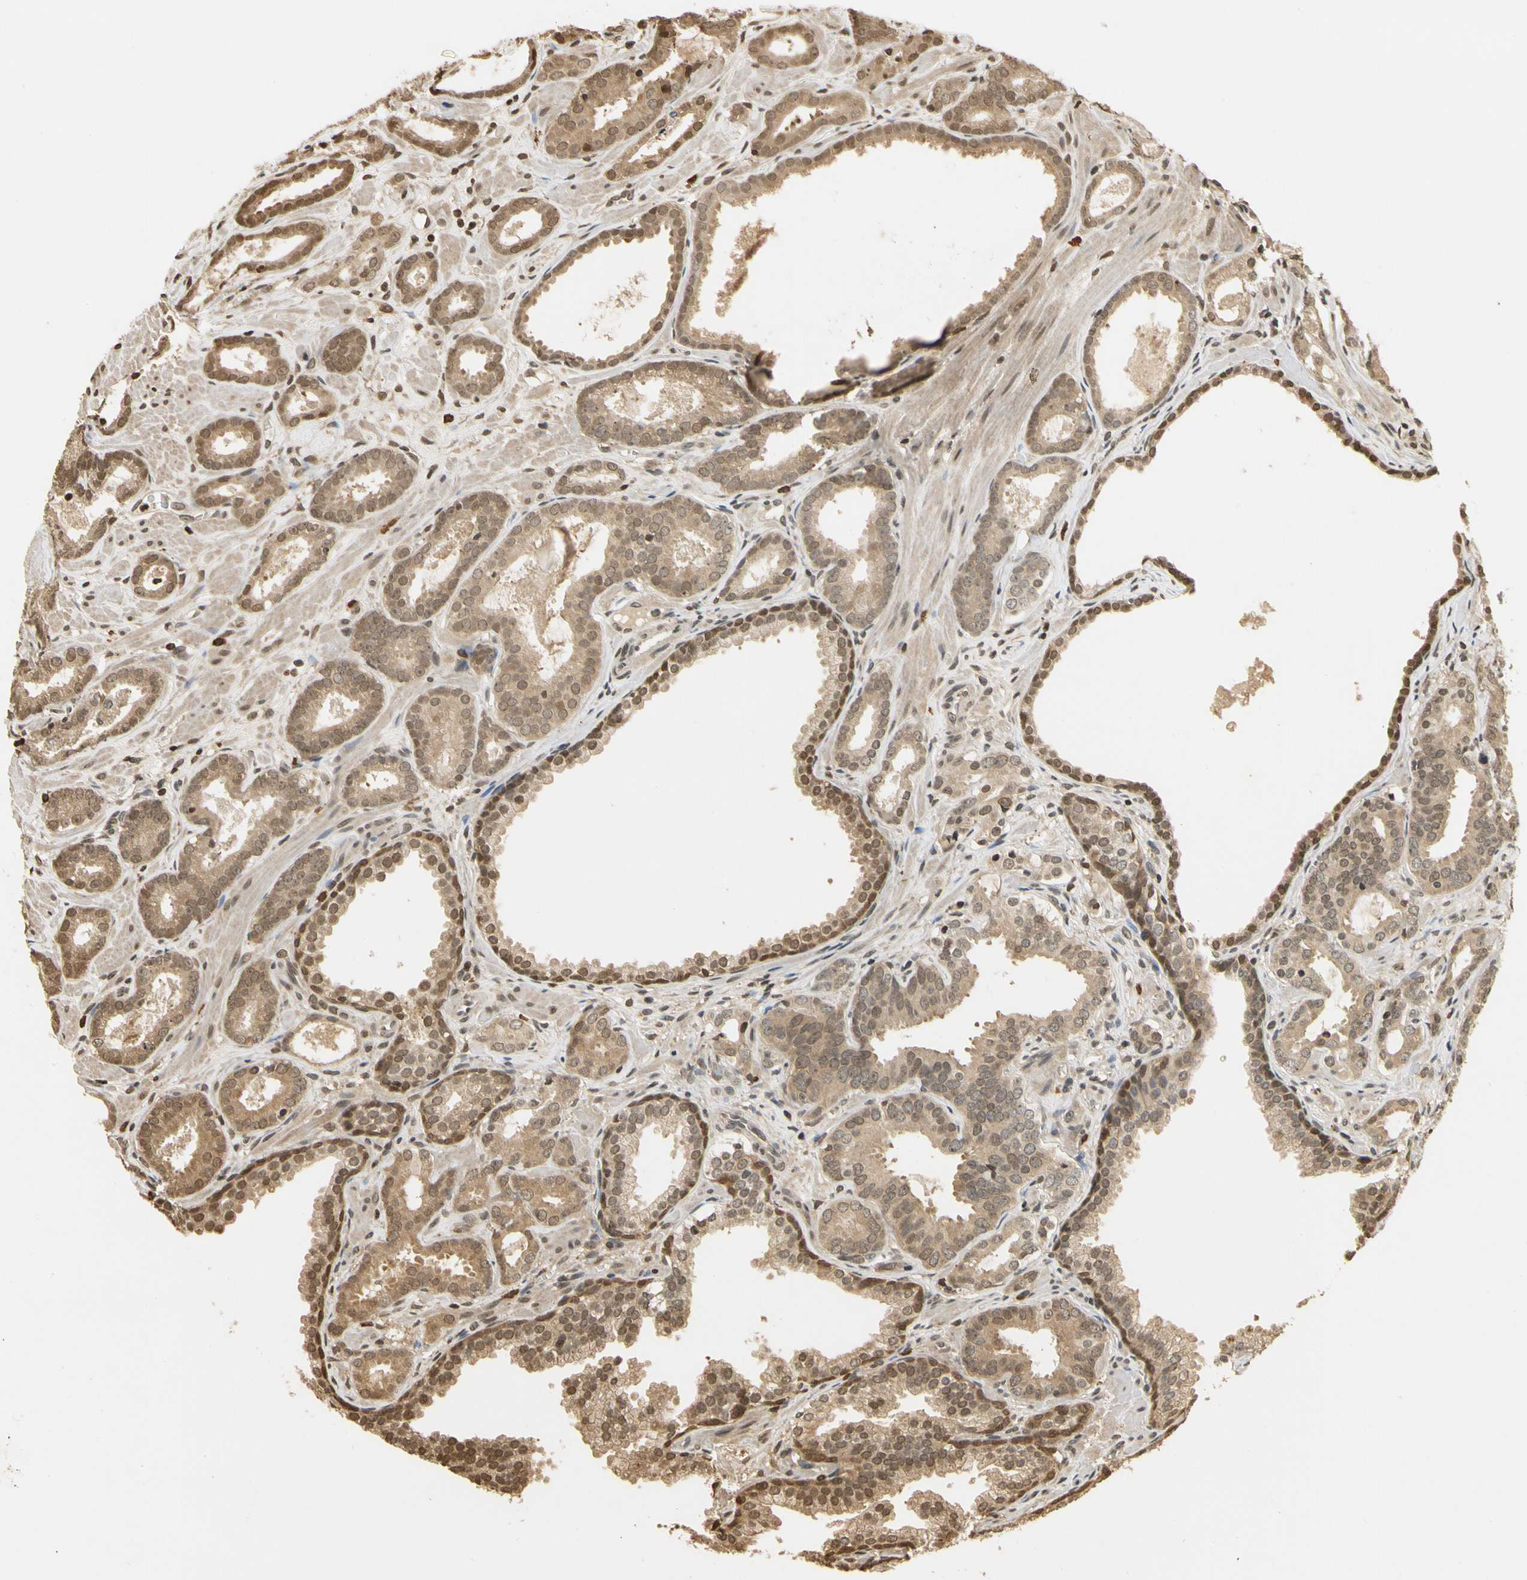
{"staining": {"intensity": "moderate", "quantity": ">75%", "location": "cytoplasmic/membranous,nuclear"}, "tissue": "prostate cancer", "cell_type": "Tumor cells", "image_type": "cancer", "snomed": [{"axis": "morphology", "description": "Adenocarcinoma, Low grade"}, {"axis": "topography", "description": "Prostate"}], "caption": "DAB immunohistochemical staining of prostate adenocarcinoma (low-grade) exhibits moderate cytoplasmic/membranous and nuclear protein positivity in about >75% of tumor cells.", "gene": "SOD1", "patient": {"sex": "male", "age": 57}}